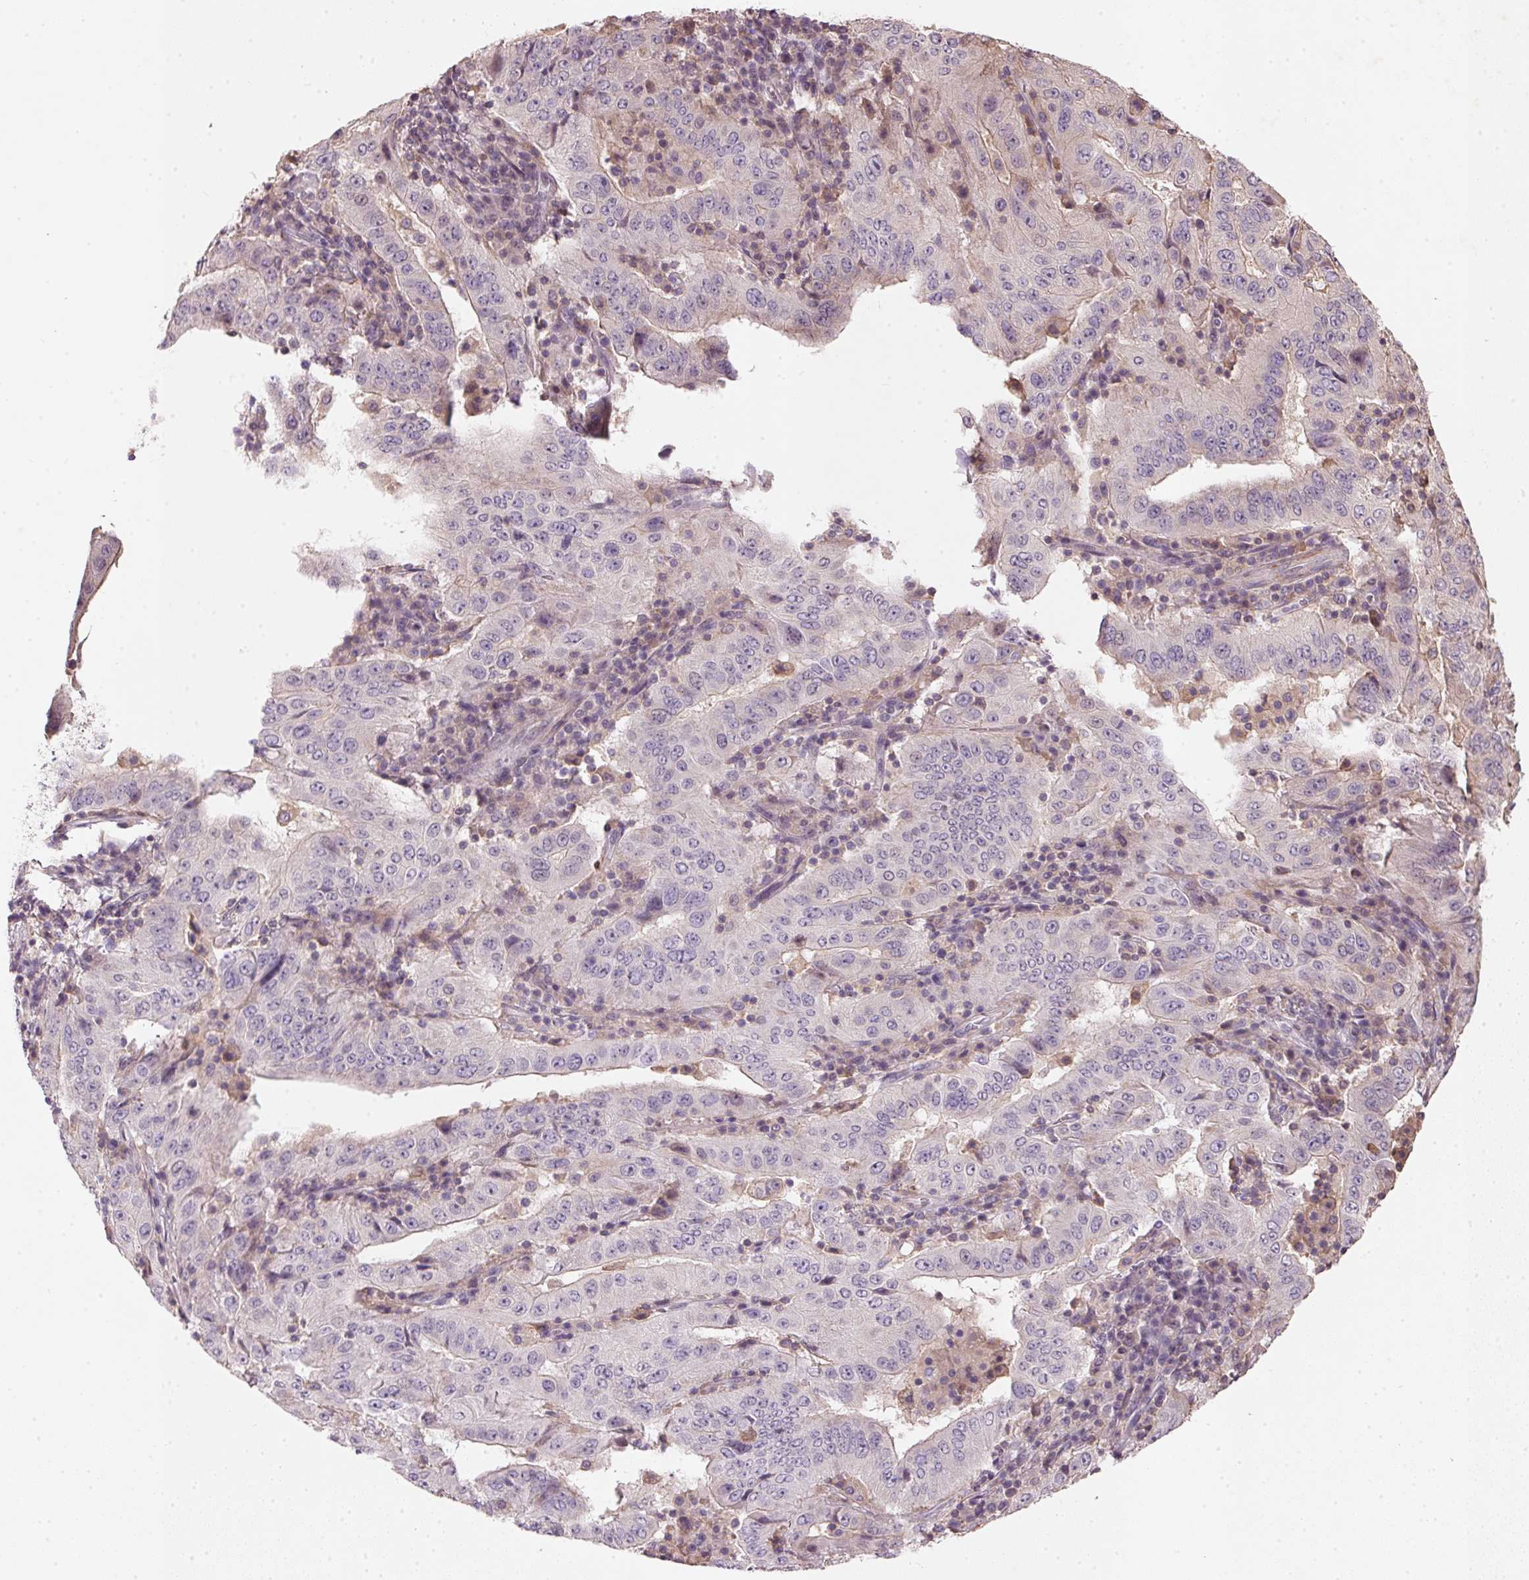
{"staining": {"intensity": "negative", "quantity": "none", "location": "none"}, "tissue": "pancreatic cancer", "cell_type": "Tumor cells", "image_type": "cancer", "snomed": [{"axis": "morphology", "description": "Adenocarcinoma, NOS"}, {"axis": "topography", "description": "Pancreas"}], "caption": "Tumor cells show no significant protein positivity in pancreatic cancer.", "gene": "KCNK15", "patient": {"sex": "male", "age": 63}}